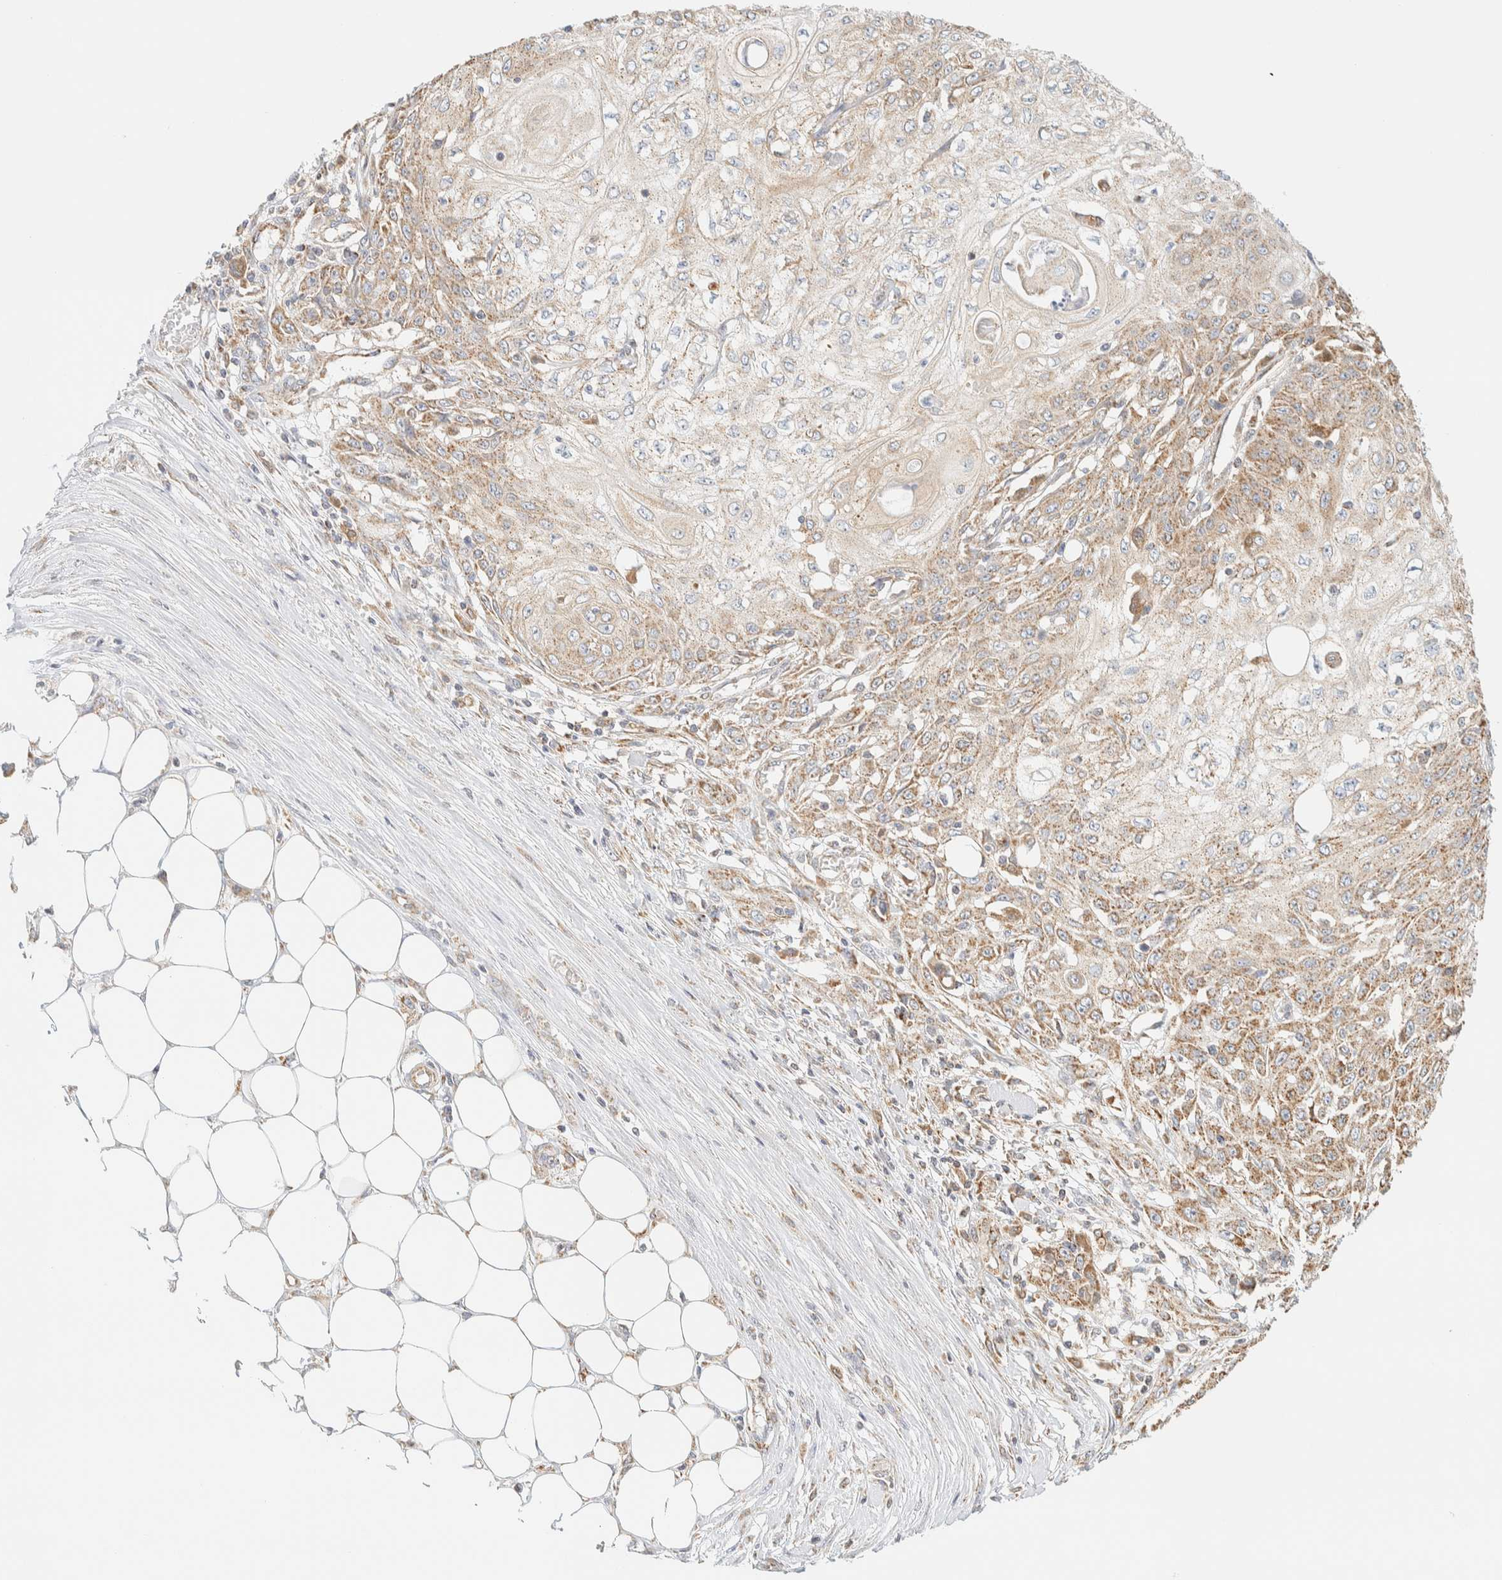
{"staining": {"intensity": "moderate", "quantity": ">75%", "location": "cytoplasmic/membranous"}, "tissue": "skin cancer", "cell_type": "Tumor cells", "image_type": "cancer", "snomed": [{"axis": "morphology", "description": "Squamous cell carcinoma, NOS"}, {"axis": "morphology", "description": "Squamous cell carcinoma, metastatic, NOS"}, {"axis": "topography", "description": "Skin"}, {"axis": "topography", "description": "Lymph node"}], "caption": "A brown stain shows moderate cytoplasmic/membranous expression of a protein in human skin squamous cell carcinoma tumor cells.", "gene": "APBB2", "patient": {"sex": "male", "age": 75}}